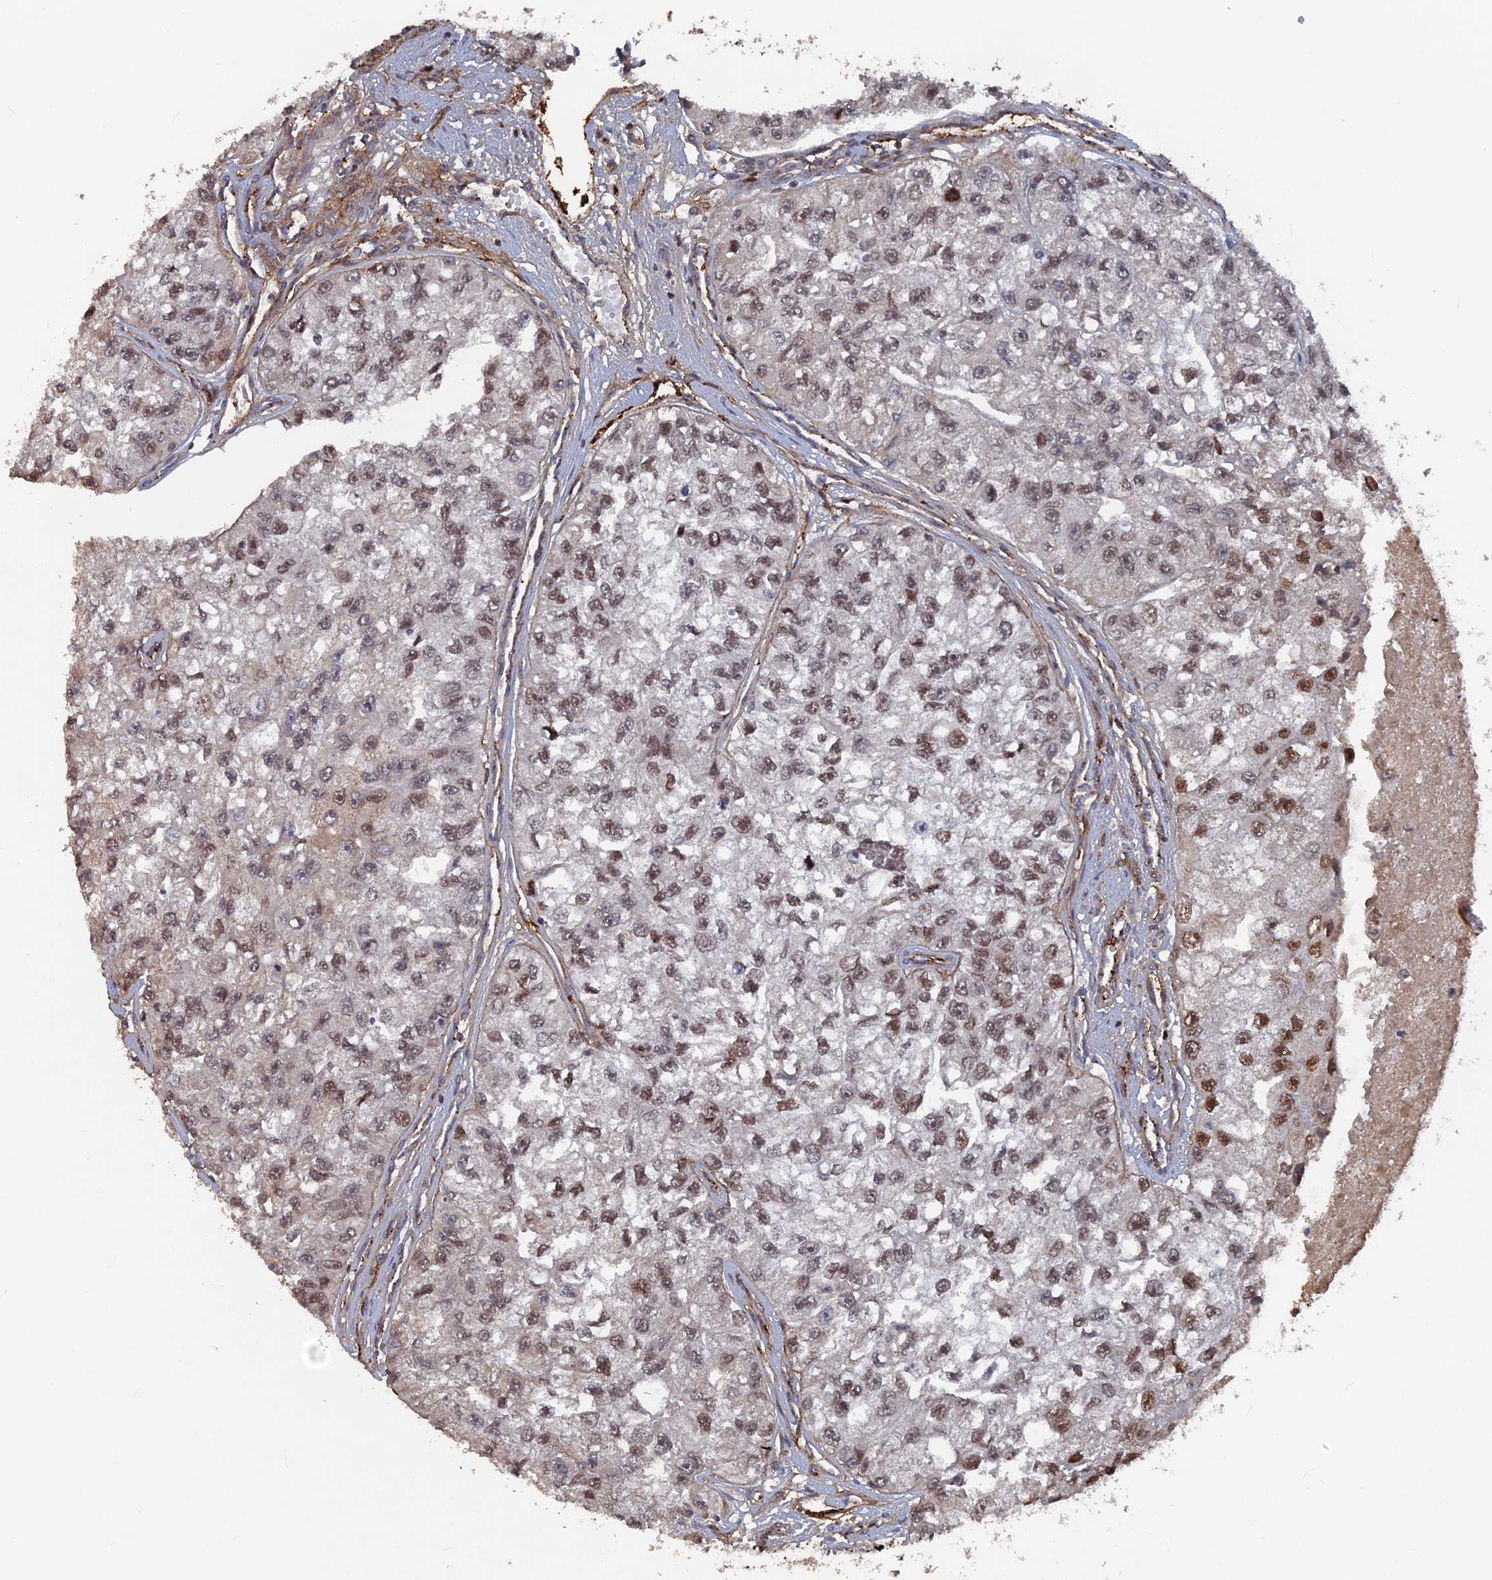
{"staining": {"intensity": "moderate", "quantity": "25%-75%", "location": "nuclear"}, "tissue": "renal cancer", "cell_type": "Tumor cells", "image_type": "cancer", "snomed": [{"axis": "morphology", "description": "Adenocarcinoma, NOS"}, {"axis": "topography", "description": "Kidney"}], "caption": "Protein expression analysis of renal cancer shows moderate nuclear positivity in approximately 25%-75% of tumor cells. The staining was performed using DAB (3,3'-diaminobenzidine) to visualize the protein expression in brown, while the nuclei were stained in blue with hematoxylin (Magnification: 20x).", "gene": "SH3D21", "patient": {"sex": "male", "age": 63}}